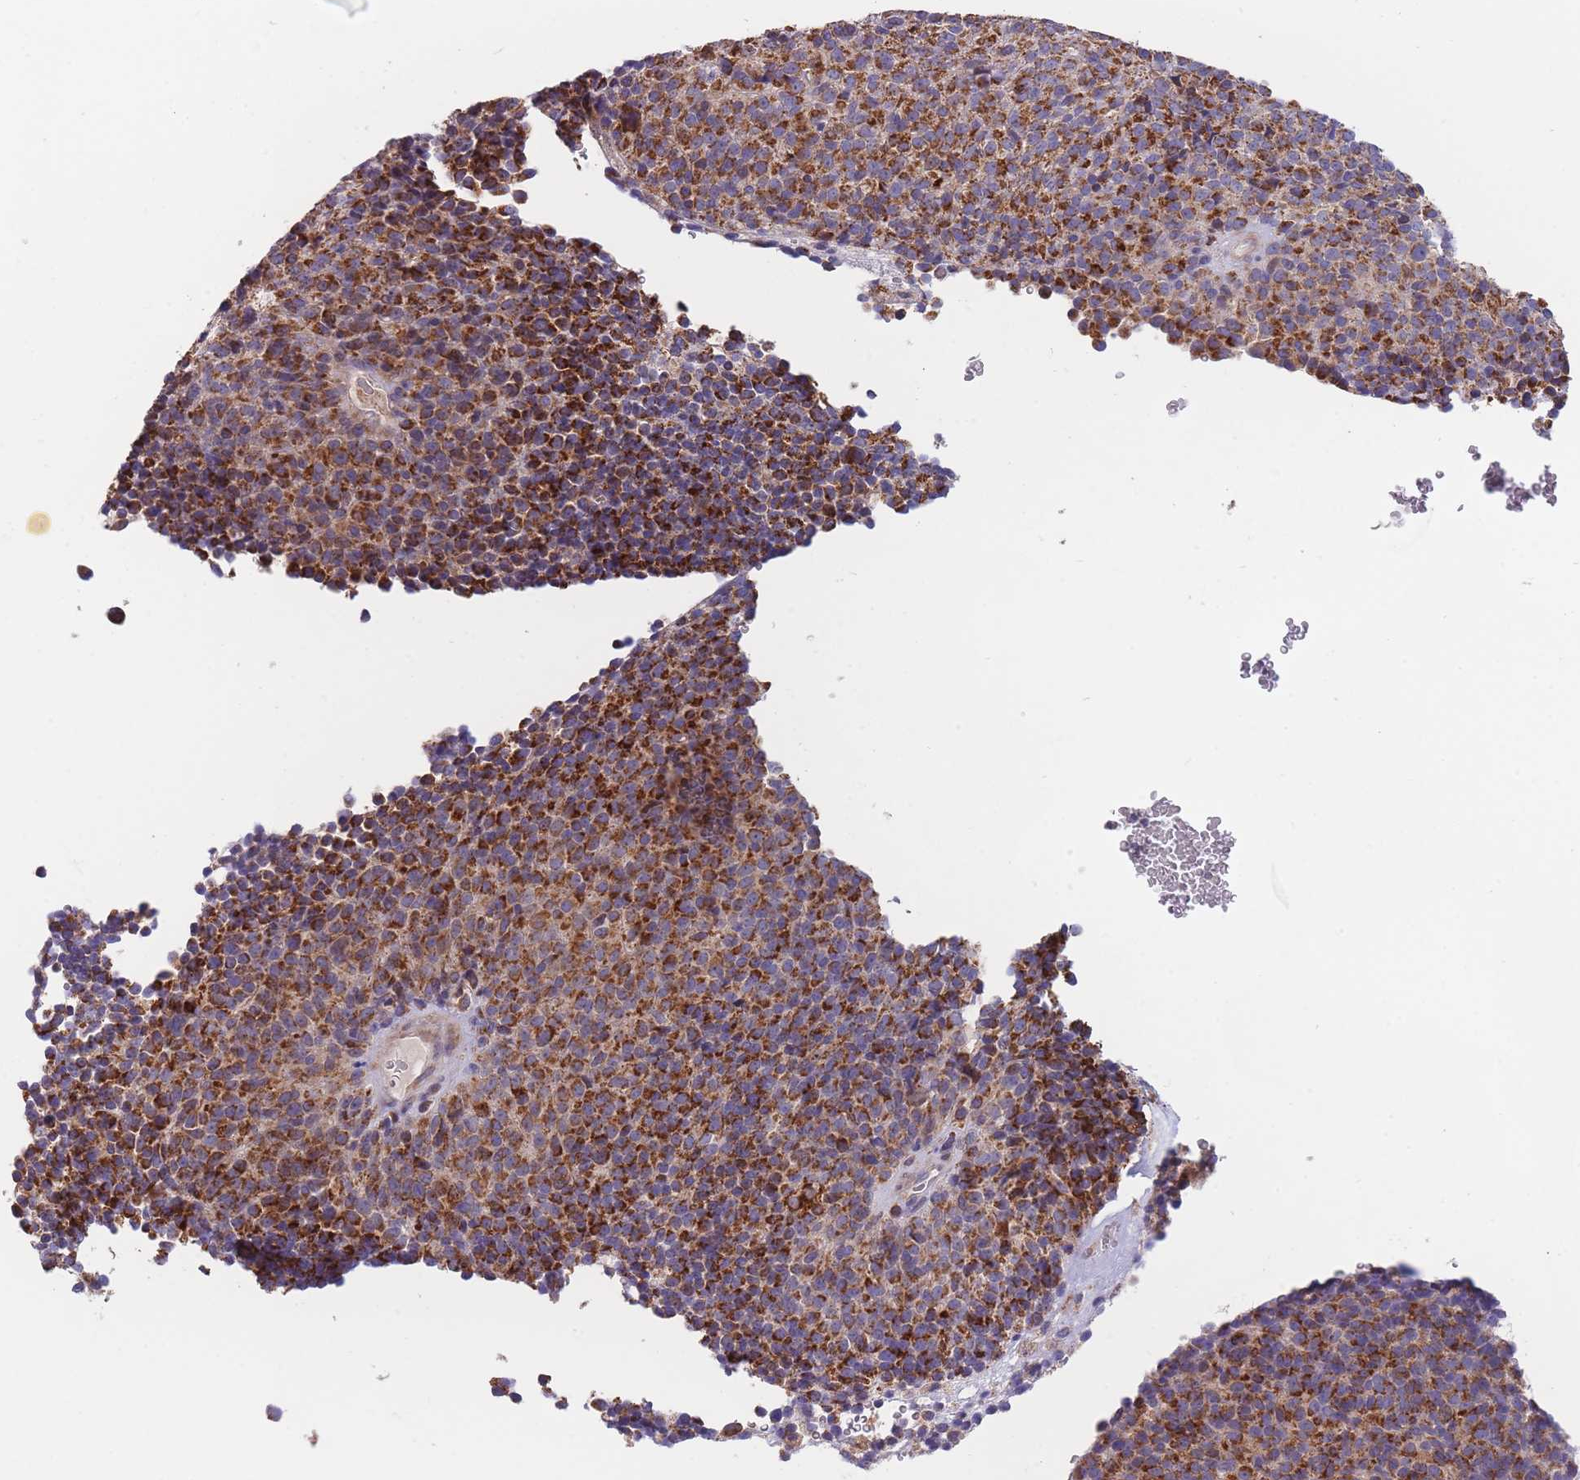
{"staining": {"intensity": "strong", "quantity": ">75%", "location": "cytoplasmic/membranous"}, "tissue": "melanoma", "cell_type": "Tumor cells", "image_type": "cancer", "snomed": [{"axis": "morphology", "description": "Malignant melanoma, Metastatic site"}, {"axis": "topography", "description": "Brain"}], "caption": "Immunohistochemistry (DAB (3,3'-diaminobenzidine)) staining of human melanoma exhibits strong cytoplasmic/membranous protein expression in about >75% of tumor cells.", "gene": "SLC25A42", "patient": {"sex": "female", "age": 56}}